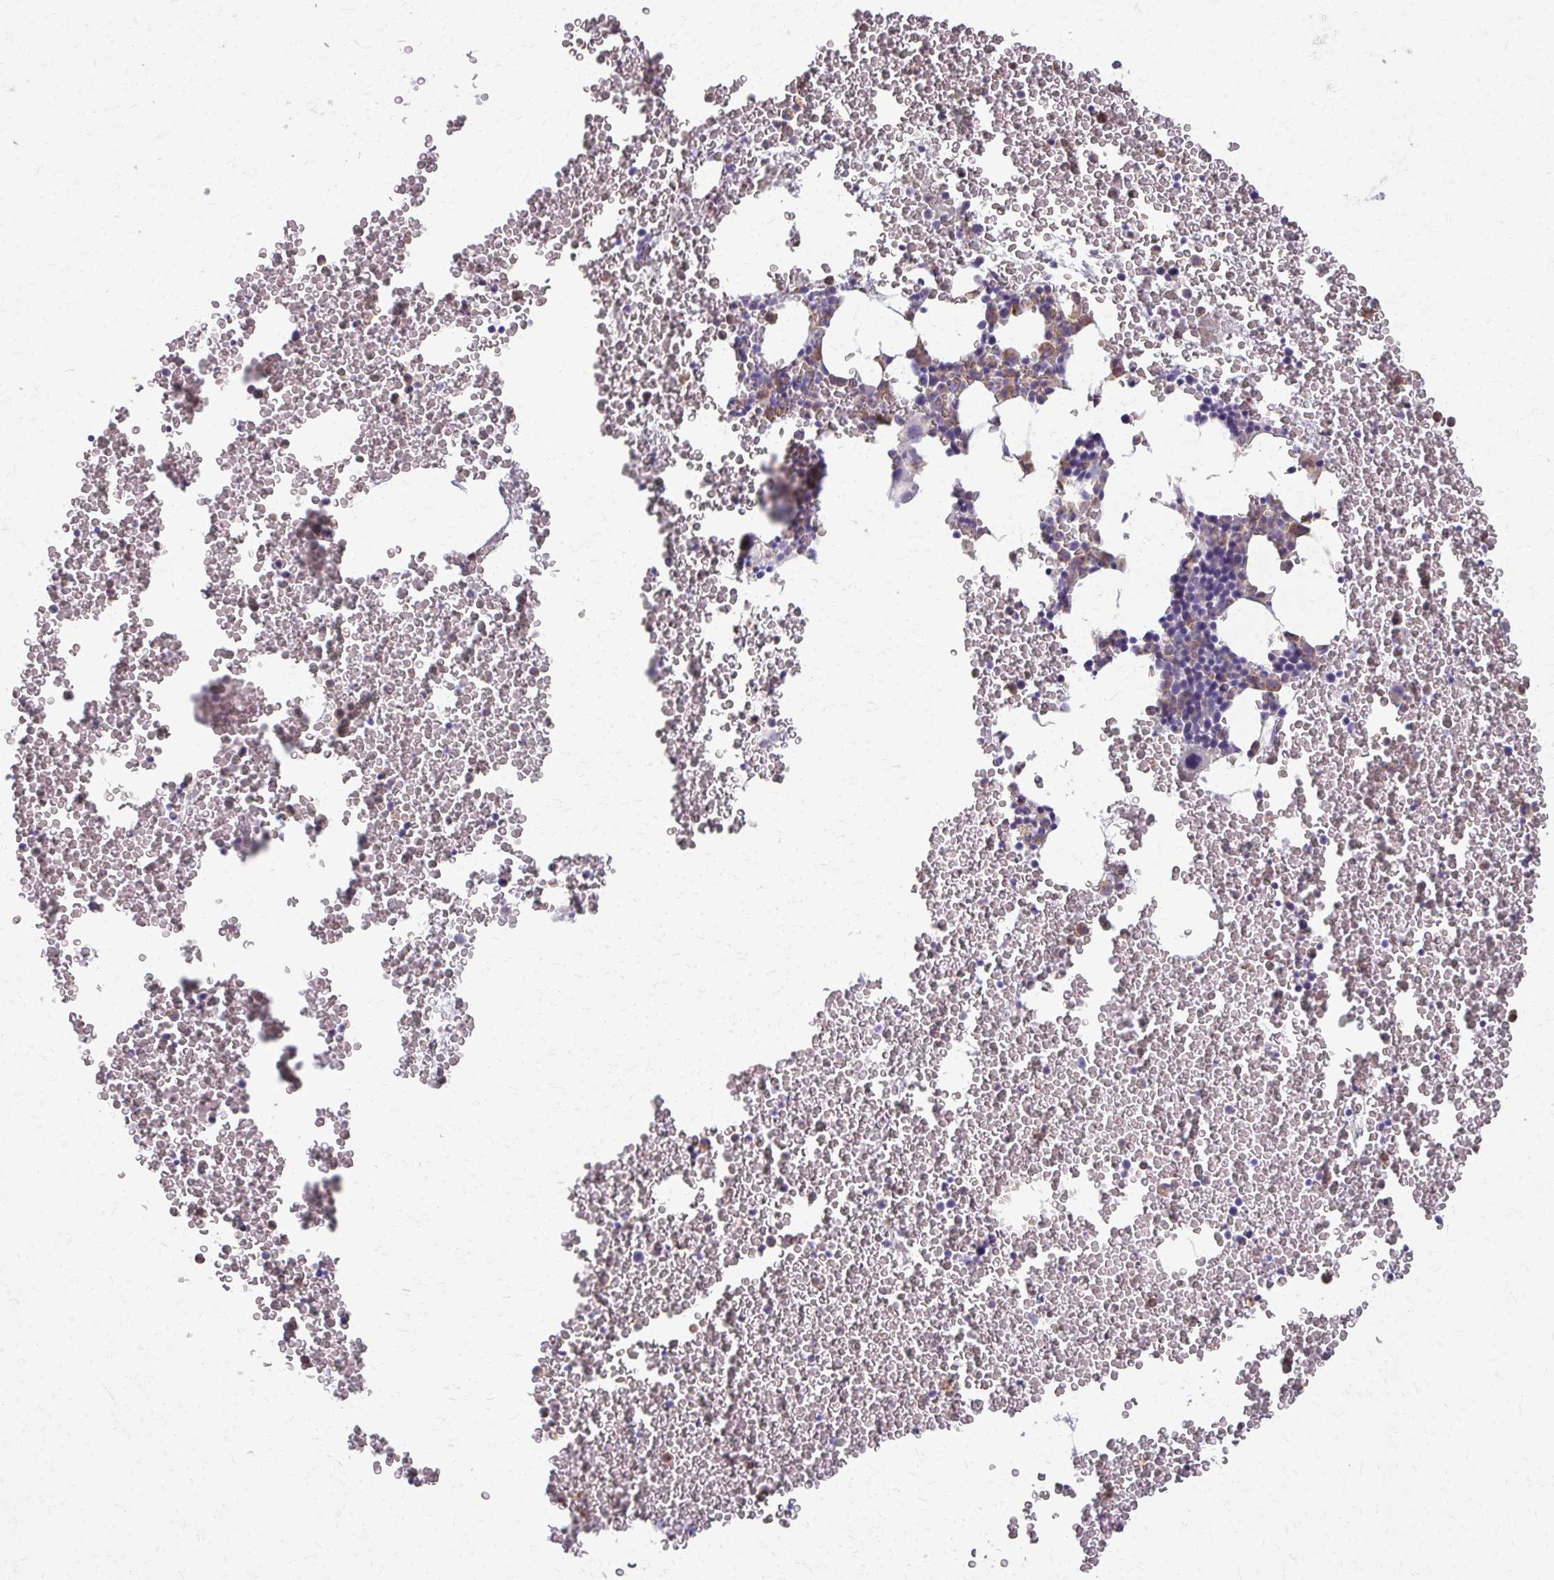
{"staining": {"intensity": "moderate", "quantity": "<25%", "location": "cytoplasmic/membranous"}, "tissue": "bone marrow", "cell_type": "Hematopoietic cells", "image_type": "normal", "snomed": [{"axis": "morphology", "description": "Normal tissue, NOS"}, {"axis": "topography", "description": "Bone marrow"}], "caption": "Benign bone marrow was stained to show a protein in brown. There is low levels of moderate cytoplasmic/membranous positivity in approximately <25% of hematopoietic cells. Nuclei are stained in blue.", "gene": "ENSG00000275249", "patient": {"sex": "female", "age": 26}}